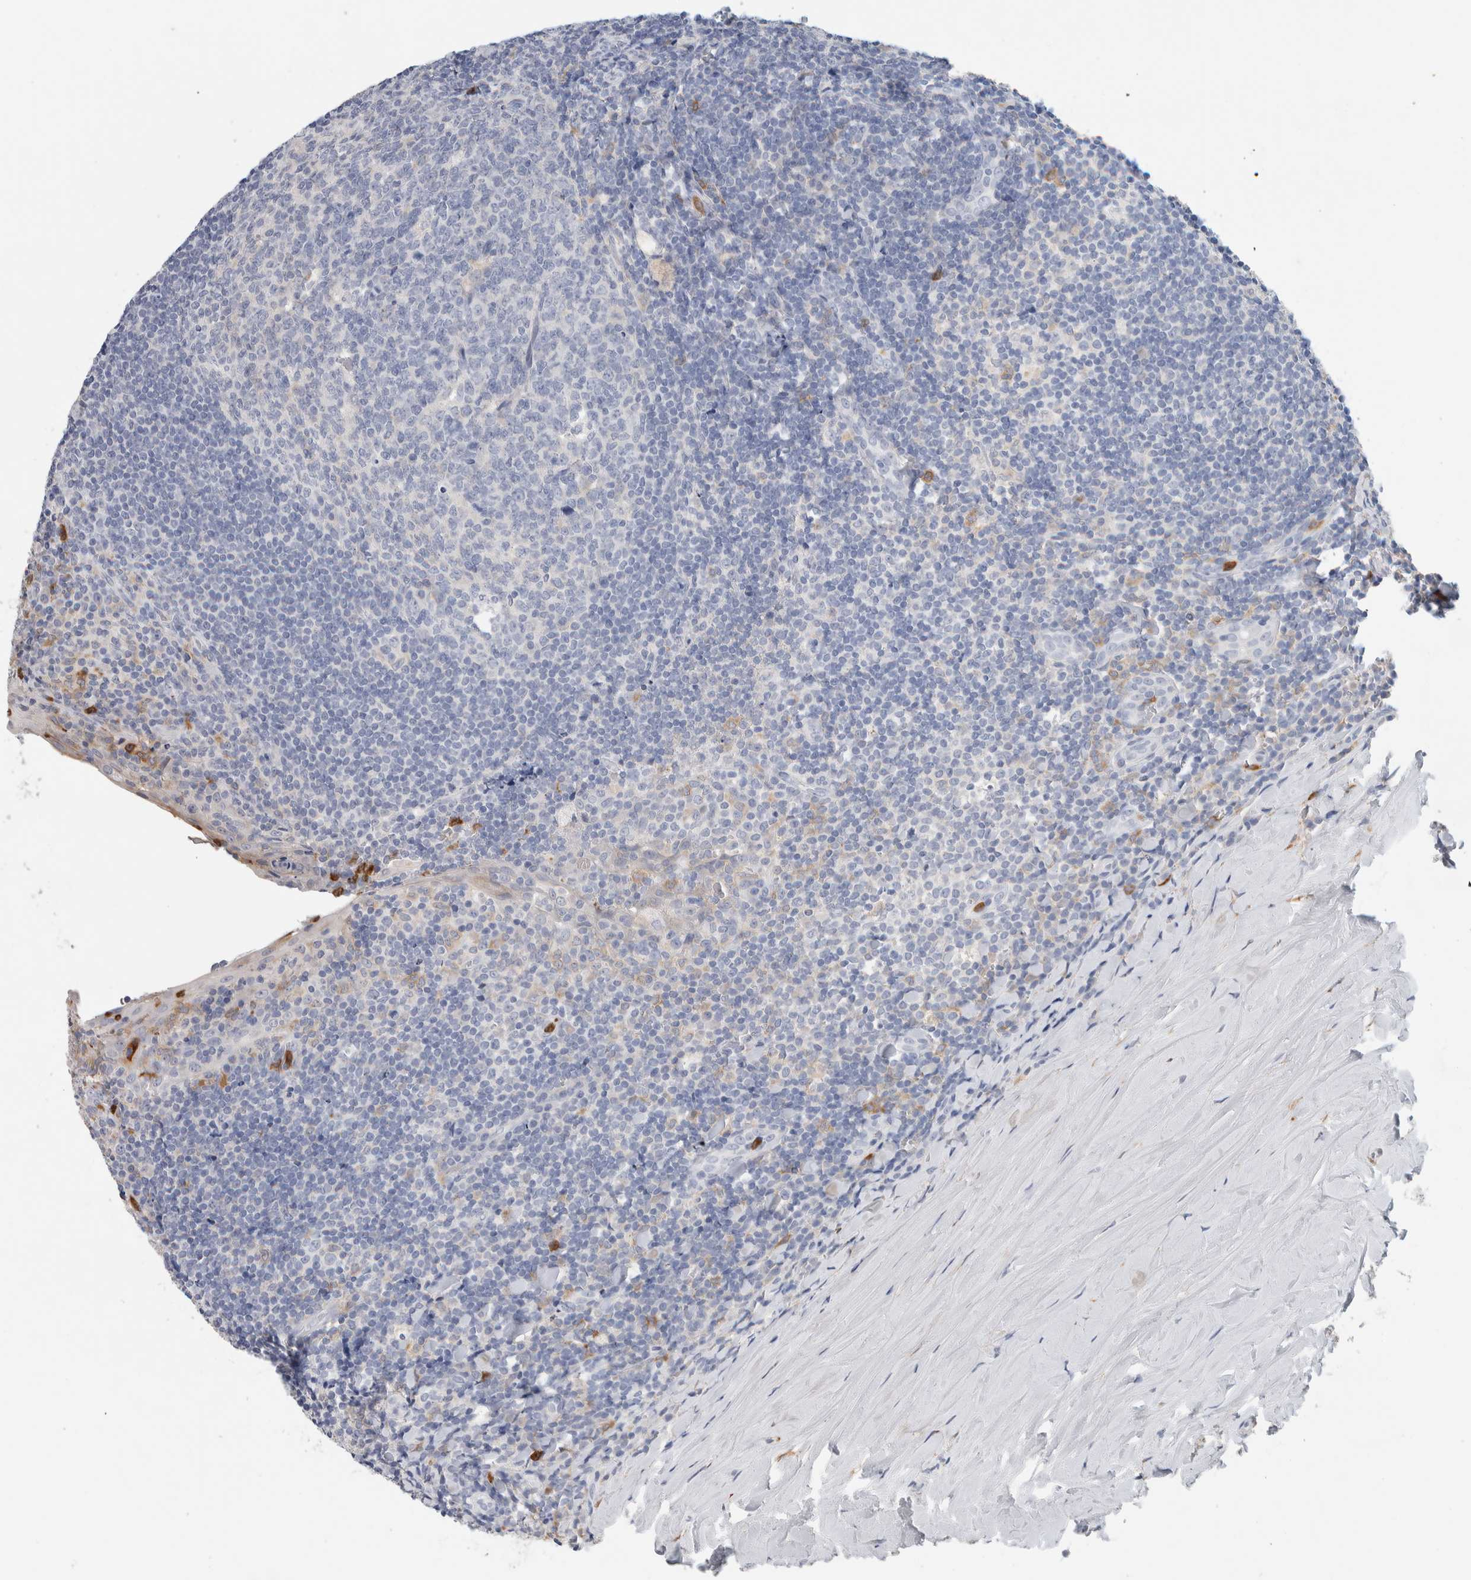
{"staining": {"intensity": "negative", "quantity": "none", "location": "none"}, "tissue": "tonsil", "cell_type": "Germinal center cells", "image_type": "normal", "snomed": [{"axis": "morphology", "description": "Normal tissue, NOS"}, {"axis": "topography", "description": "Tonsil"}], "caption": "Tonsil stained for a protein using immunohistochemistry (IHC) shows no expression germinal center cells.", "gene": "NCF2", "patient": {"sex": "male", "age": 37}}